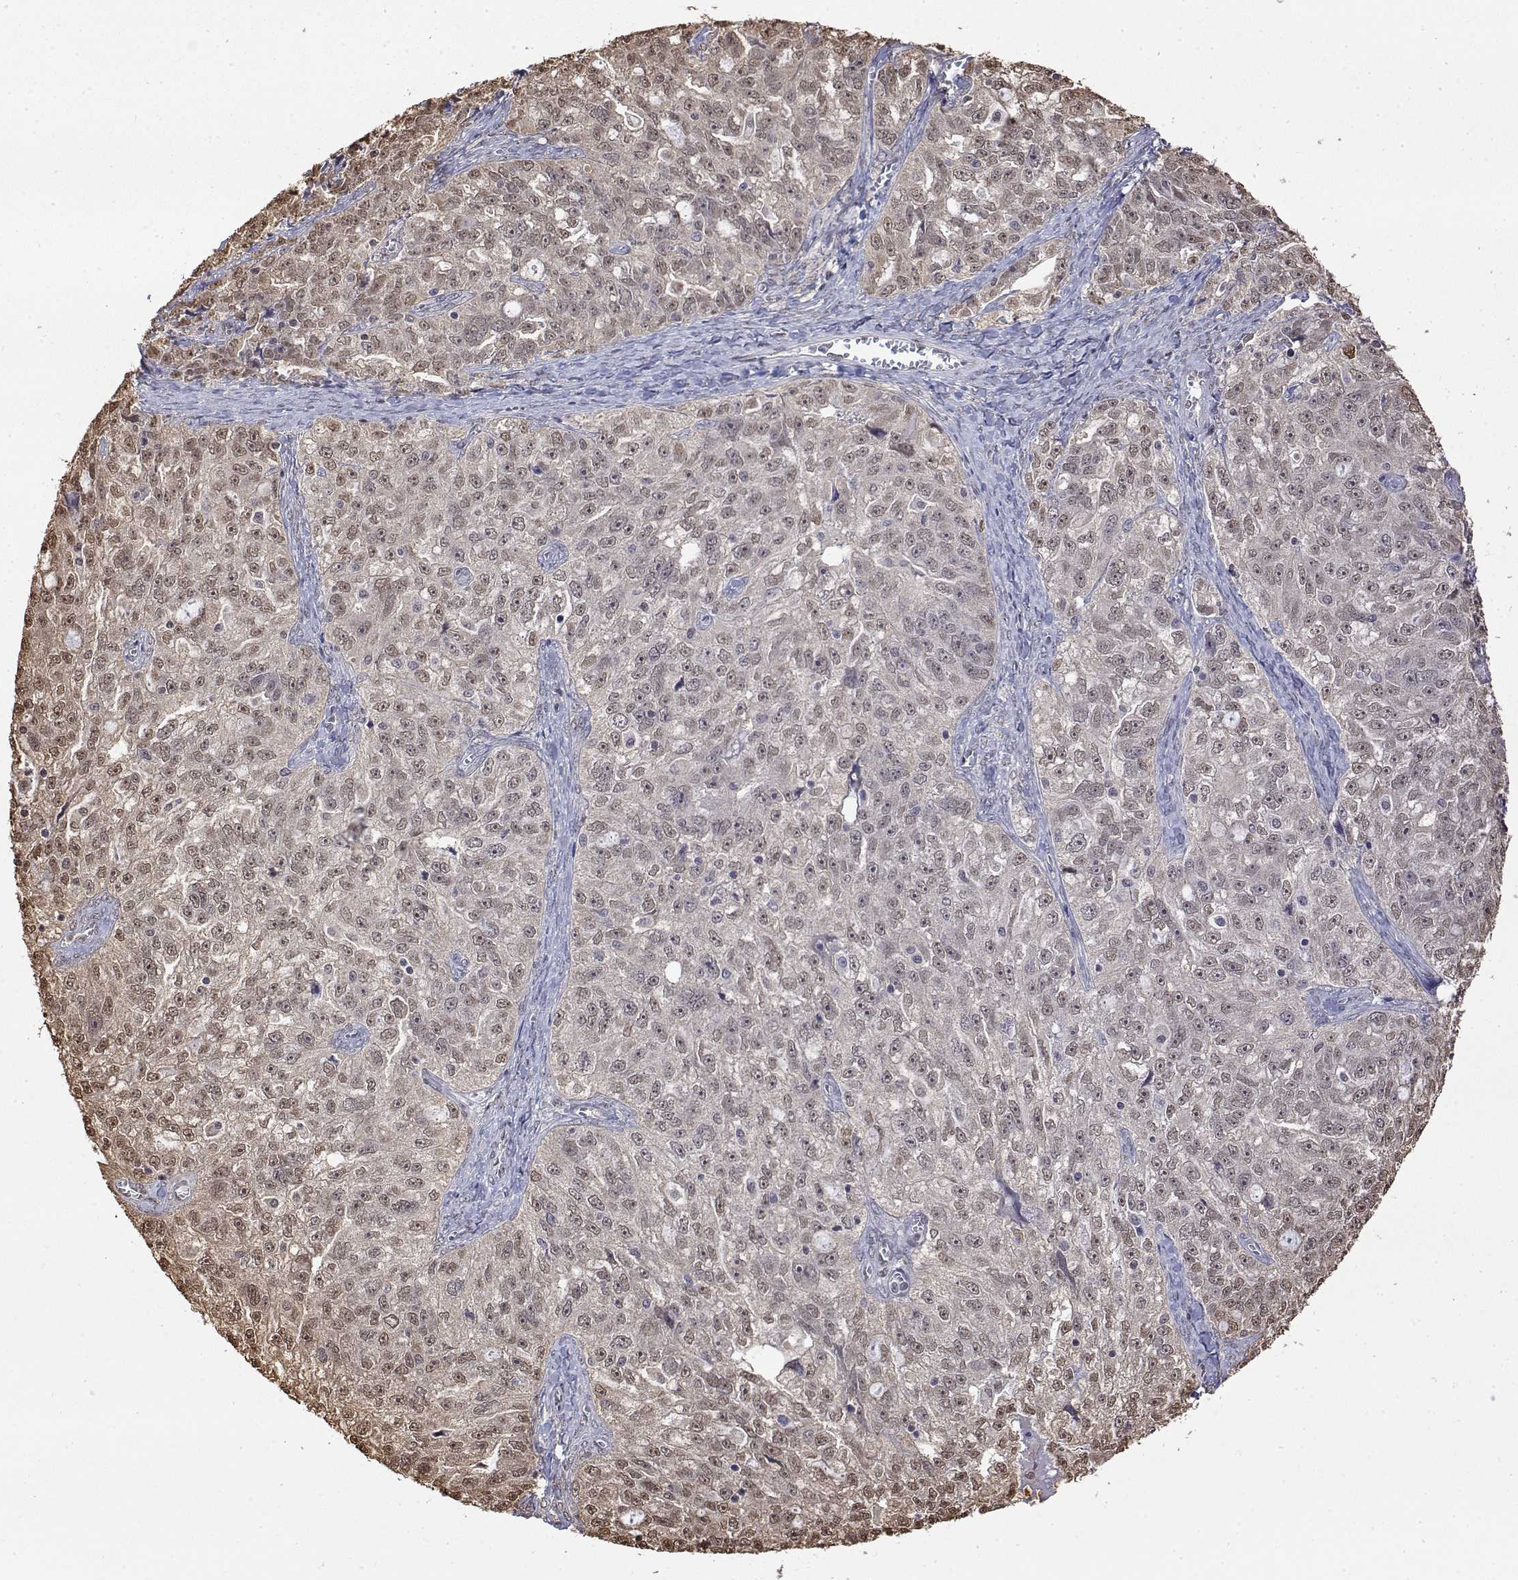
{"staining": {"intensity": "weak", "quantity": ">75%", "location": "nuclear"}, "tissue": "ovarian cancer", "cell_type": "Tumor cells", "image_type": "cancer", "snomed": [{"axis": "morphology", "description": "Cystadenocarcinoma, serous, NOS"}, {"axis": "topography", "description": "Ovary"}], "caption": "Ovarian serous cystadenocarcinoma stained with DAB (3,3'-diaminobenzidine) immunohistochemistry (IHC) displays low levels of weak nuclear positivity in approximately >75% of tumor cells.", "gene": "TPI1", "patient": {"sex": "female", "age": 51}}